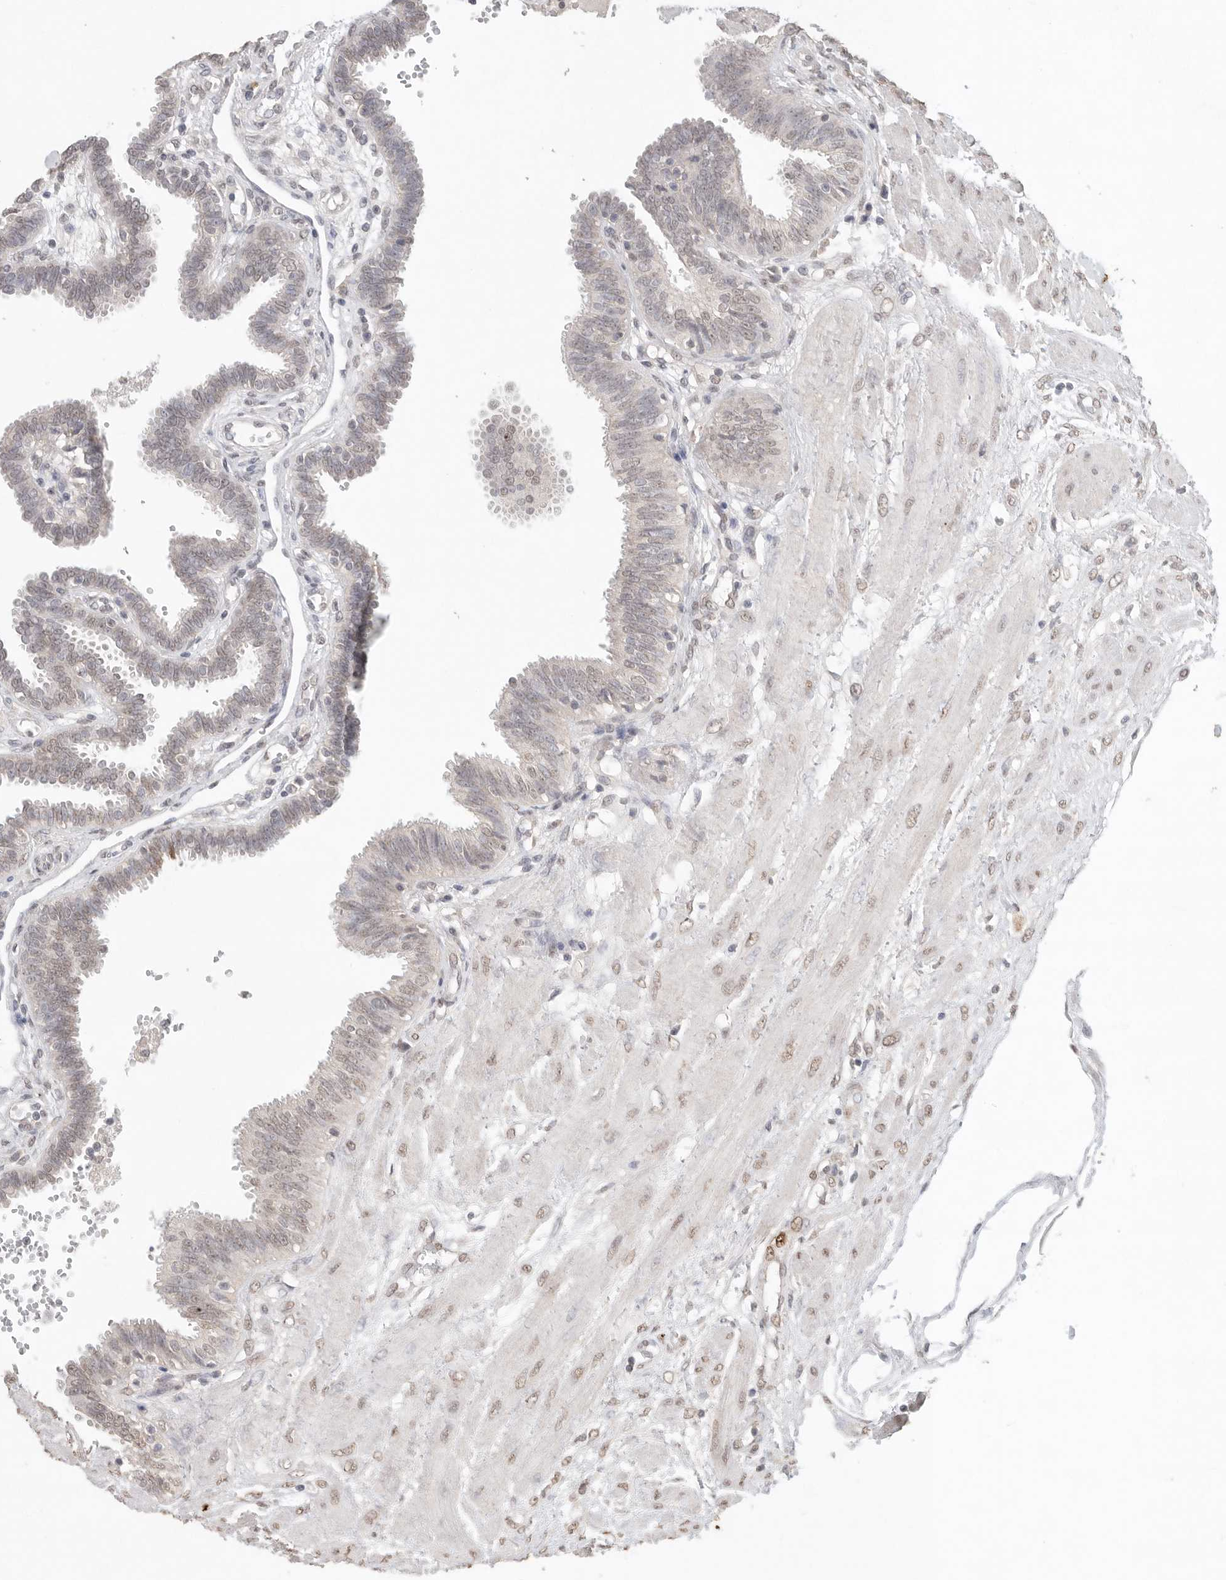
{"staining": {"intensity": "weak", "quantity": "<25%", "location": "nuclear"}, "tissue": "fallopian tube", "cell_type": "Glandular cells", "image_type": "normal", "snomed": [{"axis": "morphology", "description": "Normal tissue, NOS"}, {"axis": "topography", "description": "Fallopian tube"}], "caption": "IHC micrograph of benign fallopian tube: human fallopian tube stained with DAB demonstrates no significant protein positivity in glandular cells. (DAB immunohistochemistry (IHC), high magnification).", "gene": "KLK5", "patient": {"sex": "female", "age": 32}}